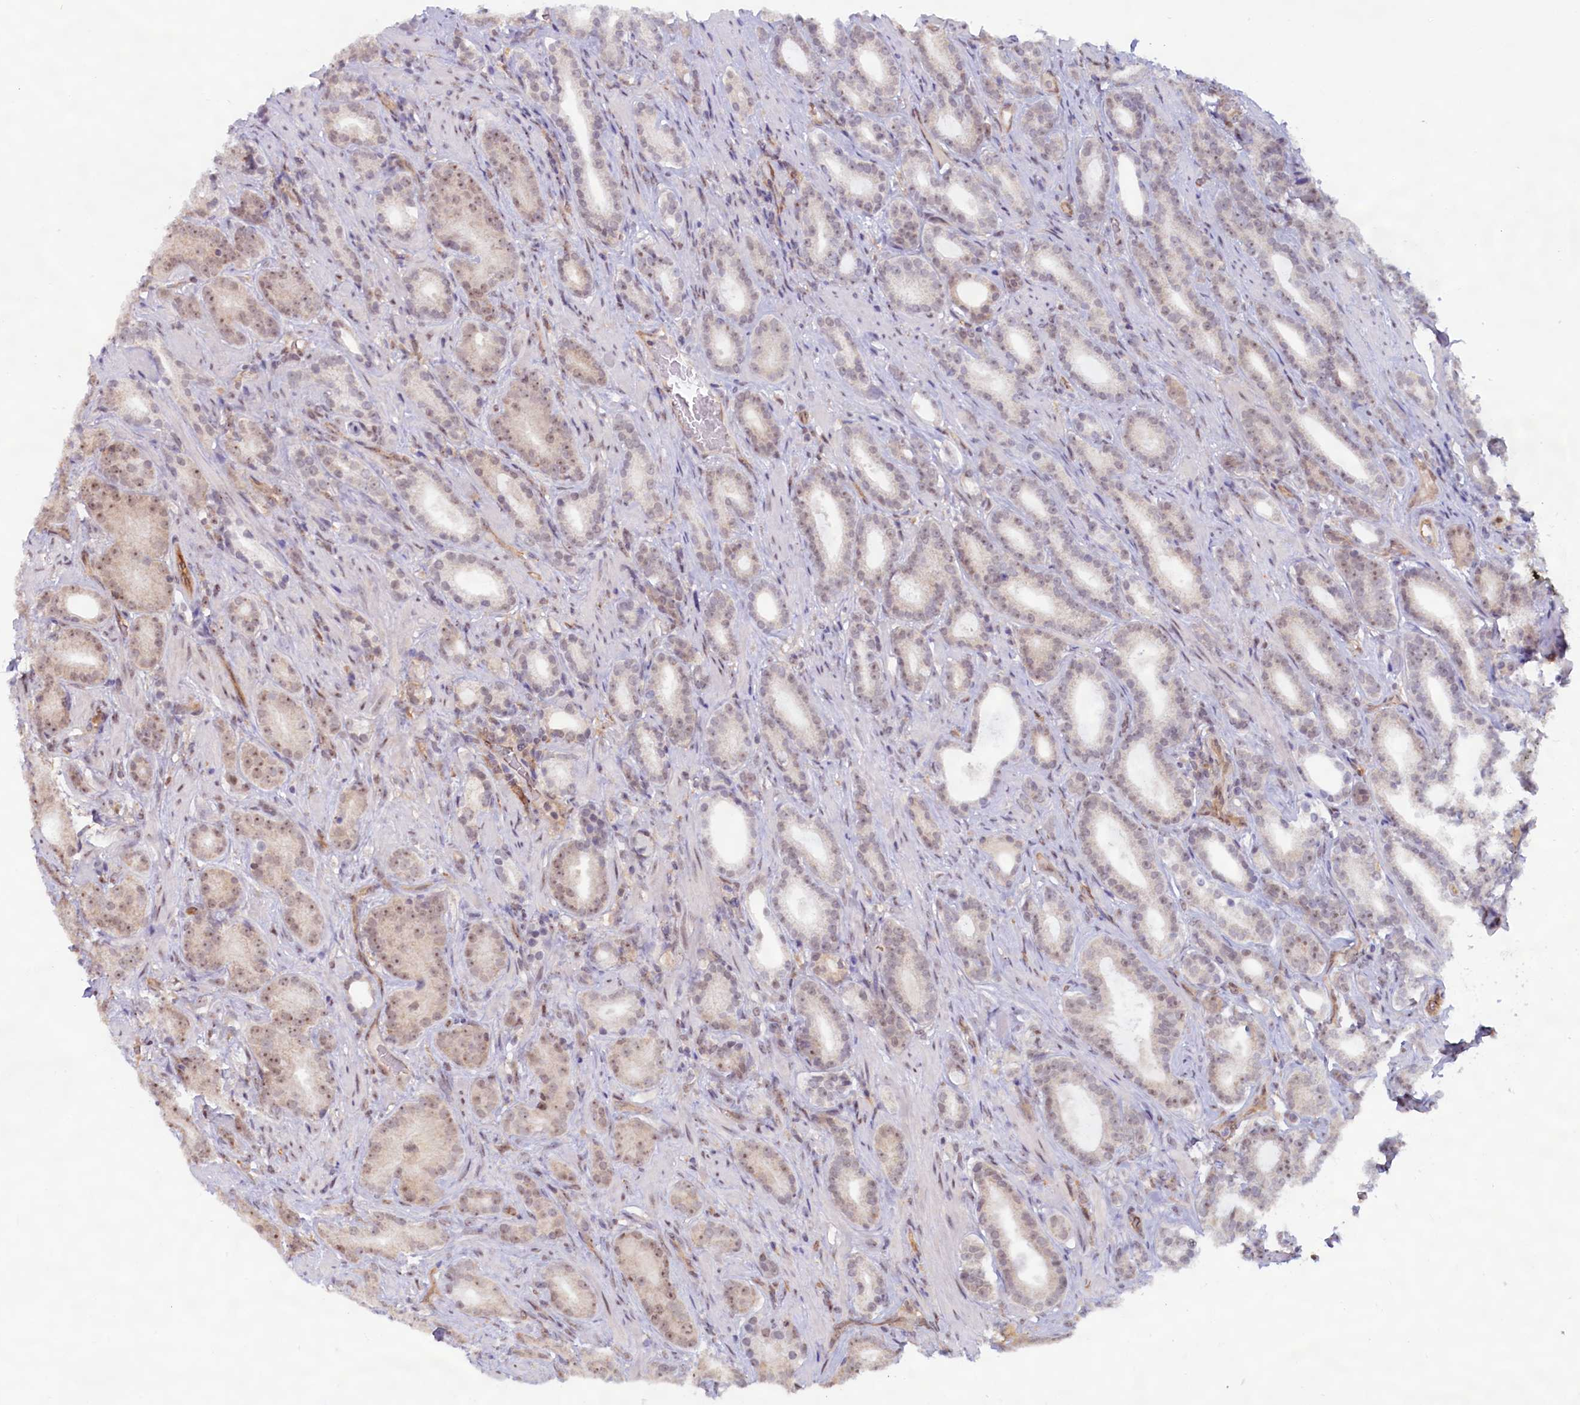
{"staining": {"intensity": "moderate", "quantity": "<25%", "location": "nuclear"}, "tissue": "prostate cancer", "cell_type": "Tumor cells", "image_type": "cancer", "snomed": [{"axis": "morphology", "description": "Adenocarcinoma, Low grade"}, {"axis": "topography", "description": "Prostate"}], "caption": "A brown stain highlights moderate nuclear positivity of a protein in prostate low-grade adenocarcinoma tumor cells. The staining was performed using DAB (3,3'-diaminobenzidine), with brown indicating positive protein expression. Nuclei are stained blue with hematoxylin.", "gene": "C1D", "patient": {"sex": "male", "age": 71}}